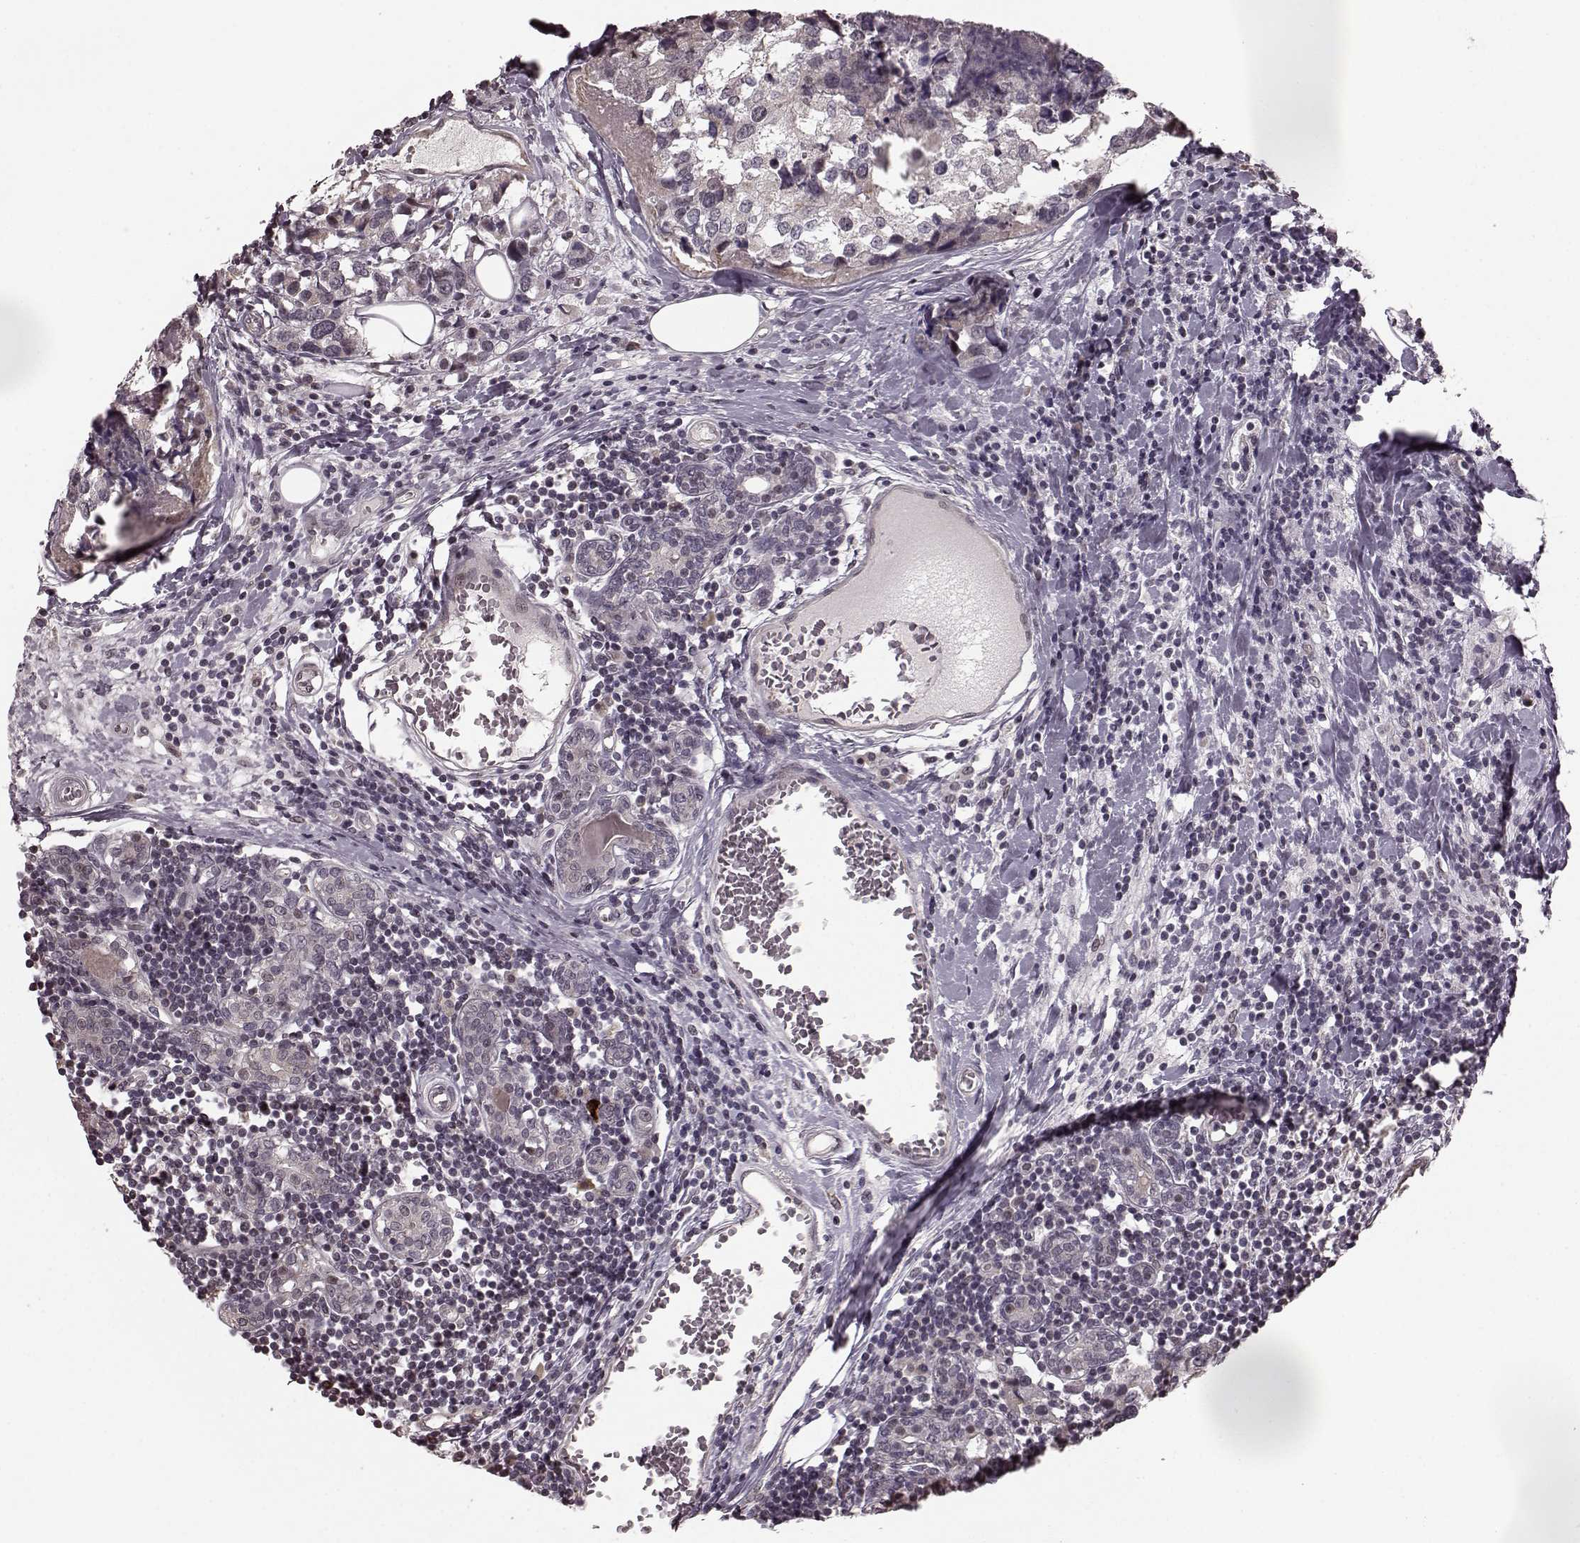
{"staining": {"intensity": "negative", "quantity": "none", "location": "none"}, "tissue": "breast cancer", "cell_type": "Tumor cells", "image_type": "cancer", "snomed": [{"axis": "morphology", "description": "Lobular carcinoma"}, {"axis": "topography", "description": "Breast"}], "caption": "DAB immunohistochemical staining of human breast cancer shows no significant positivity in tumor cells.", "gene": "PLCB4", "patient": {"sex": "female", "age": 59}}